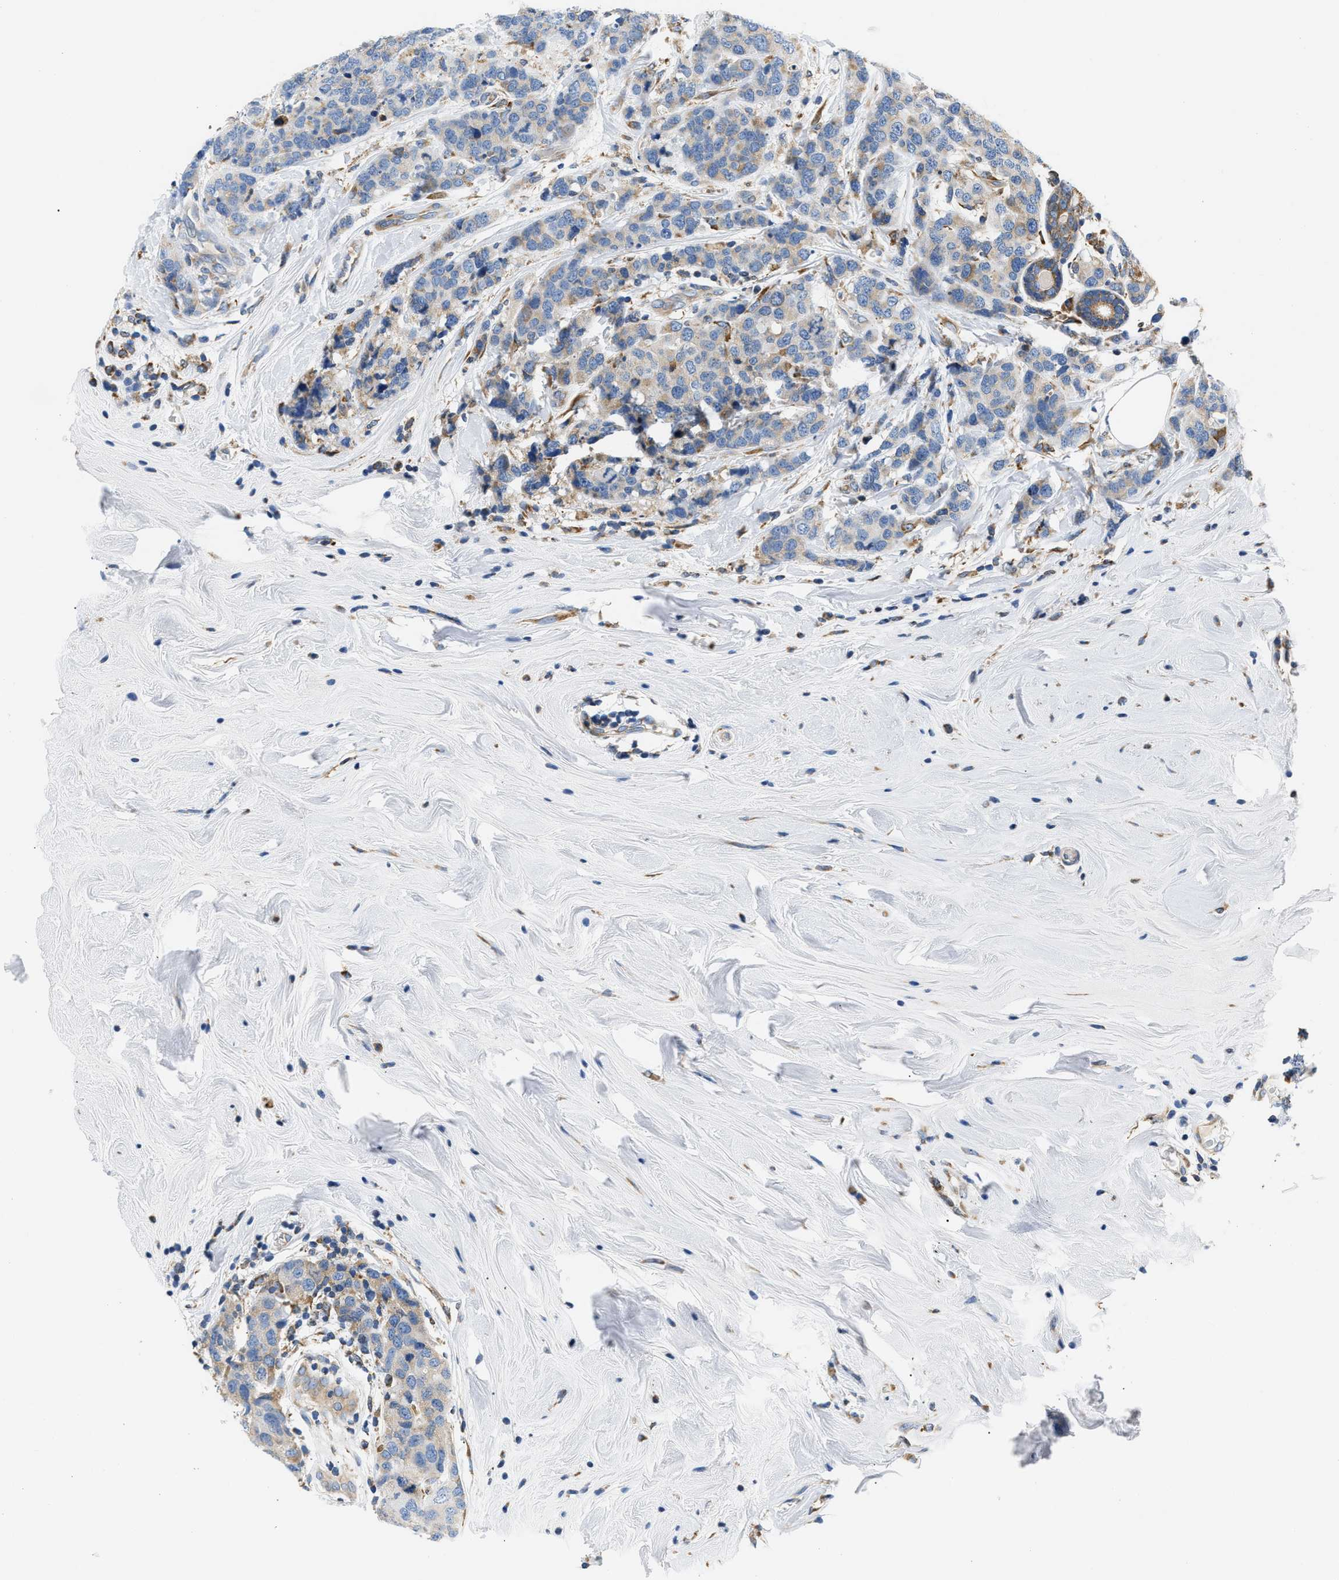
{"staining": {"intensity": "weak", "quantity": "25%-75%", "location": "cytoplasmic/membranous"}, "tissue": "breast cancer", "cell_type": "Tumor cells", "image_type": "cancer", "snomed": [{"axis": "morphology", "description": "Lobular carcinoma"}, {"axis": "topography", "description": "Breast"}], "caption": "Brown immunohistochemical staining in human breast cancer (lobular carcinoma) exhibits weak cytoplasmic/membranous staining in about 25%-75% of tumor cells.", "gene": "HDHD3", "patient": {"sex": "female", "age": 59}}